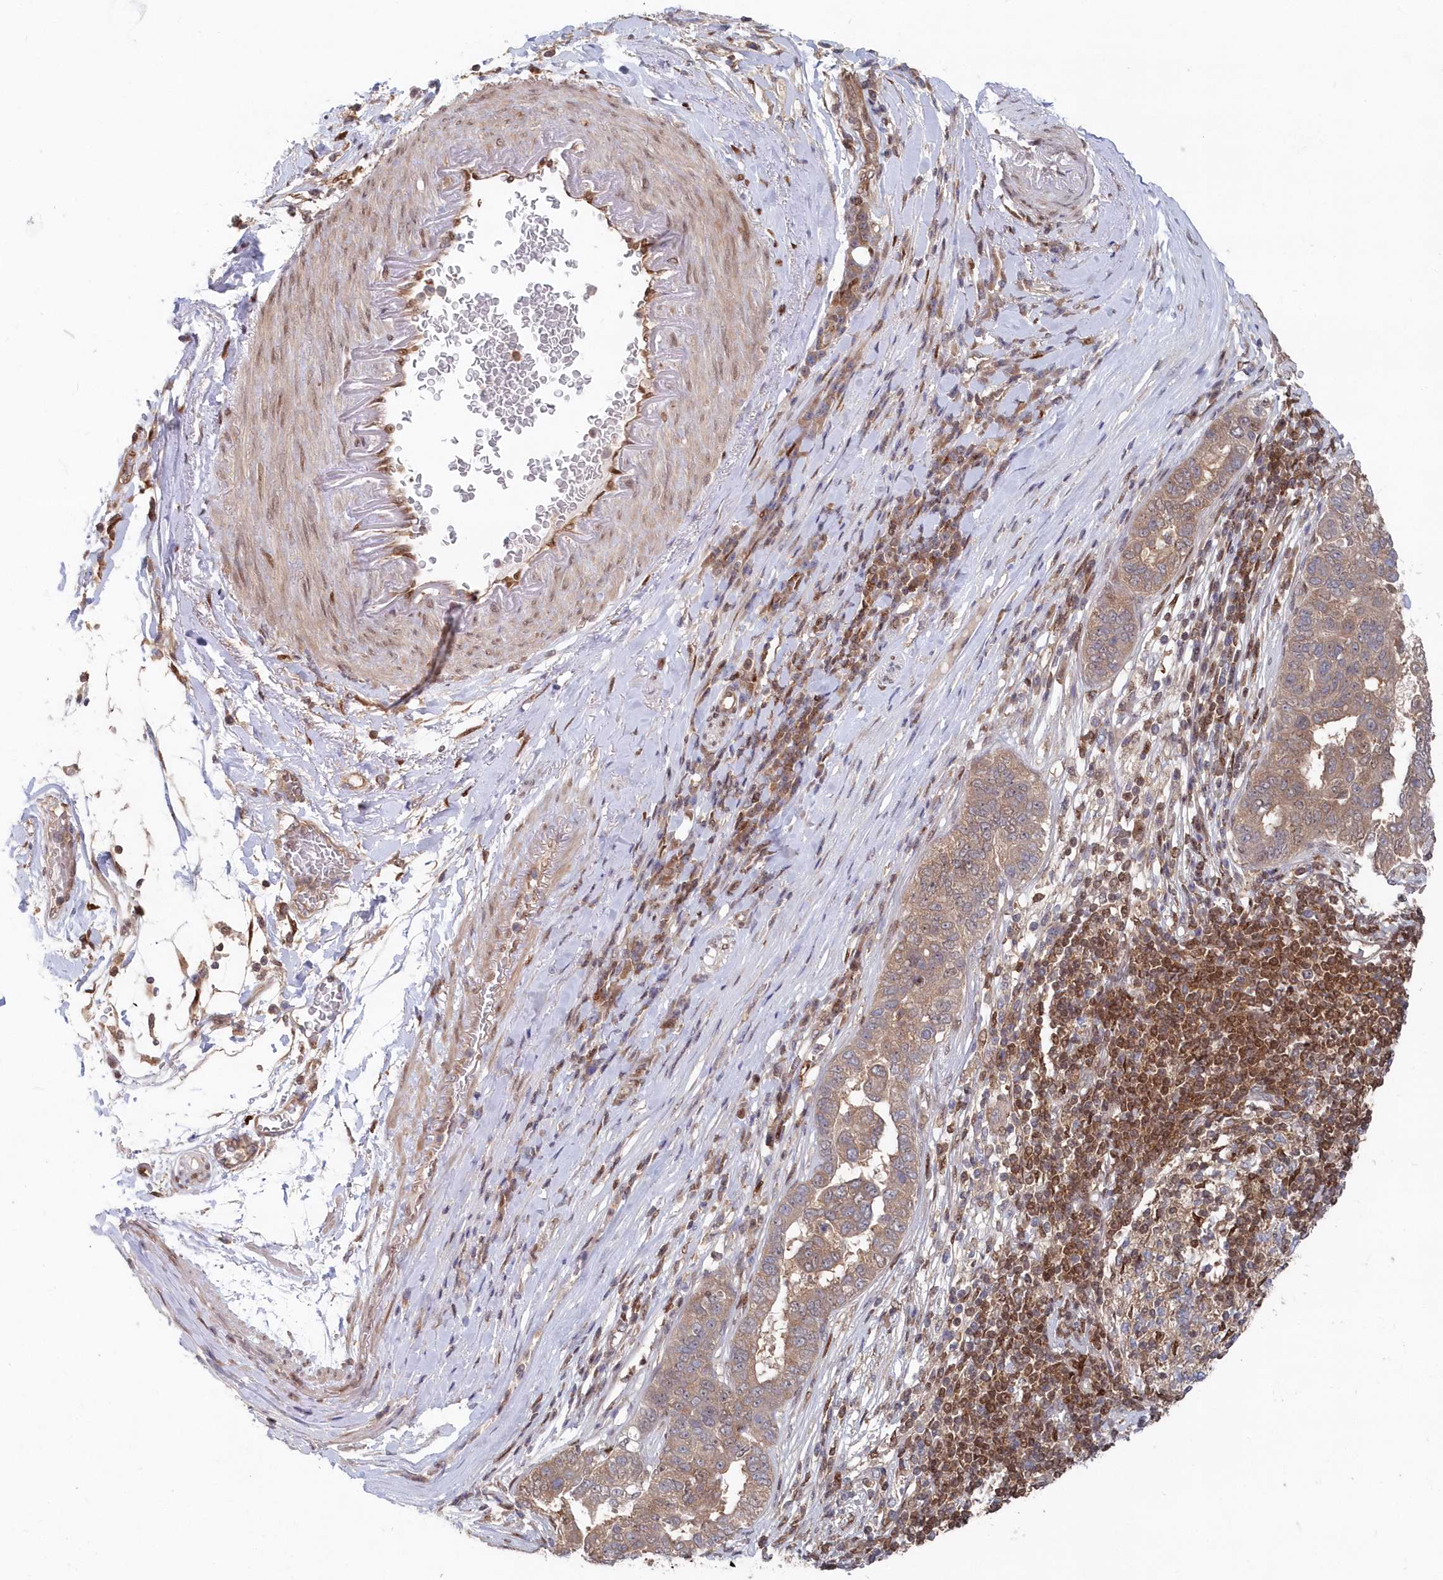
{"staining": {"intensity": "weak", "quantity": ">75%", "location": "cytoplasmic/membranous"}, "tissue": "pancreatic cancer", "cell_type": "Tumor cells", "image_type": "cancer", "snomed": [{"axis": "morphology", "description": "Adenocarcinoma, NOS"}, {"axis": "topography", "description": "Pancreas"}], "caption": "A low amount of weak cytoplasmic/membranous staining is present in approximately >75% of tumor cells in pancreatic cancer tissue.", "gene": "ABHD14B", "patient": {"sex": "female", "age": 61}}